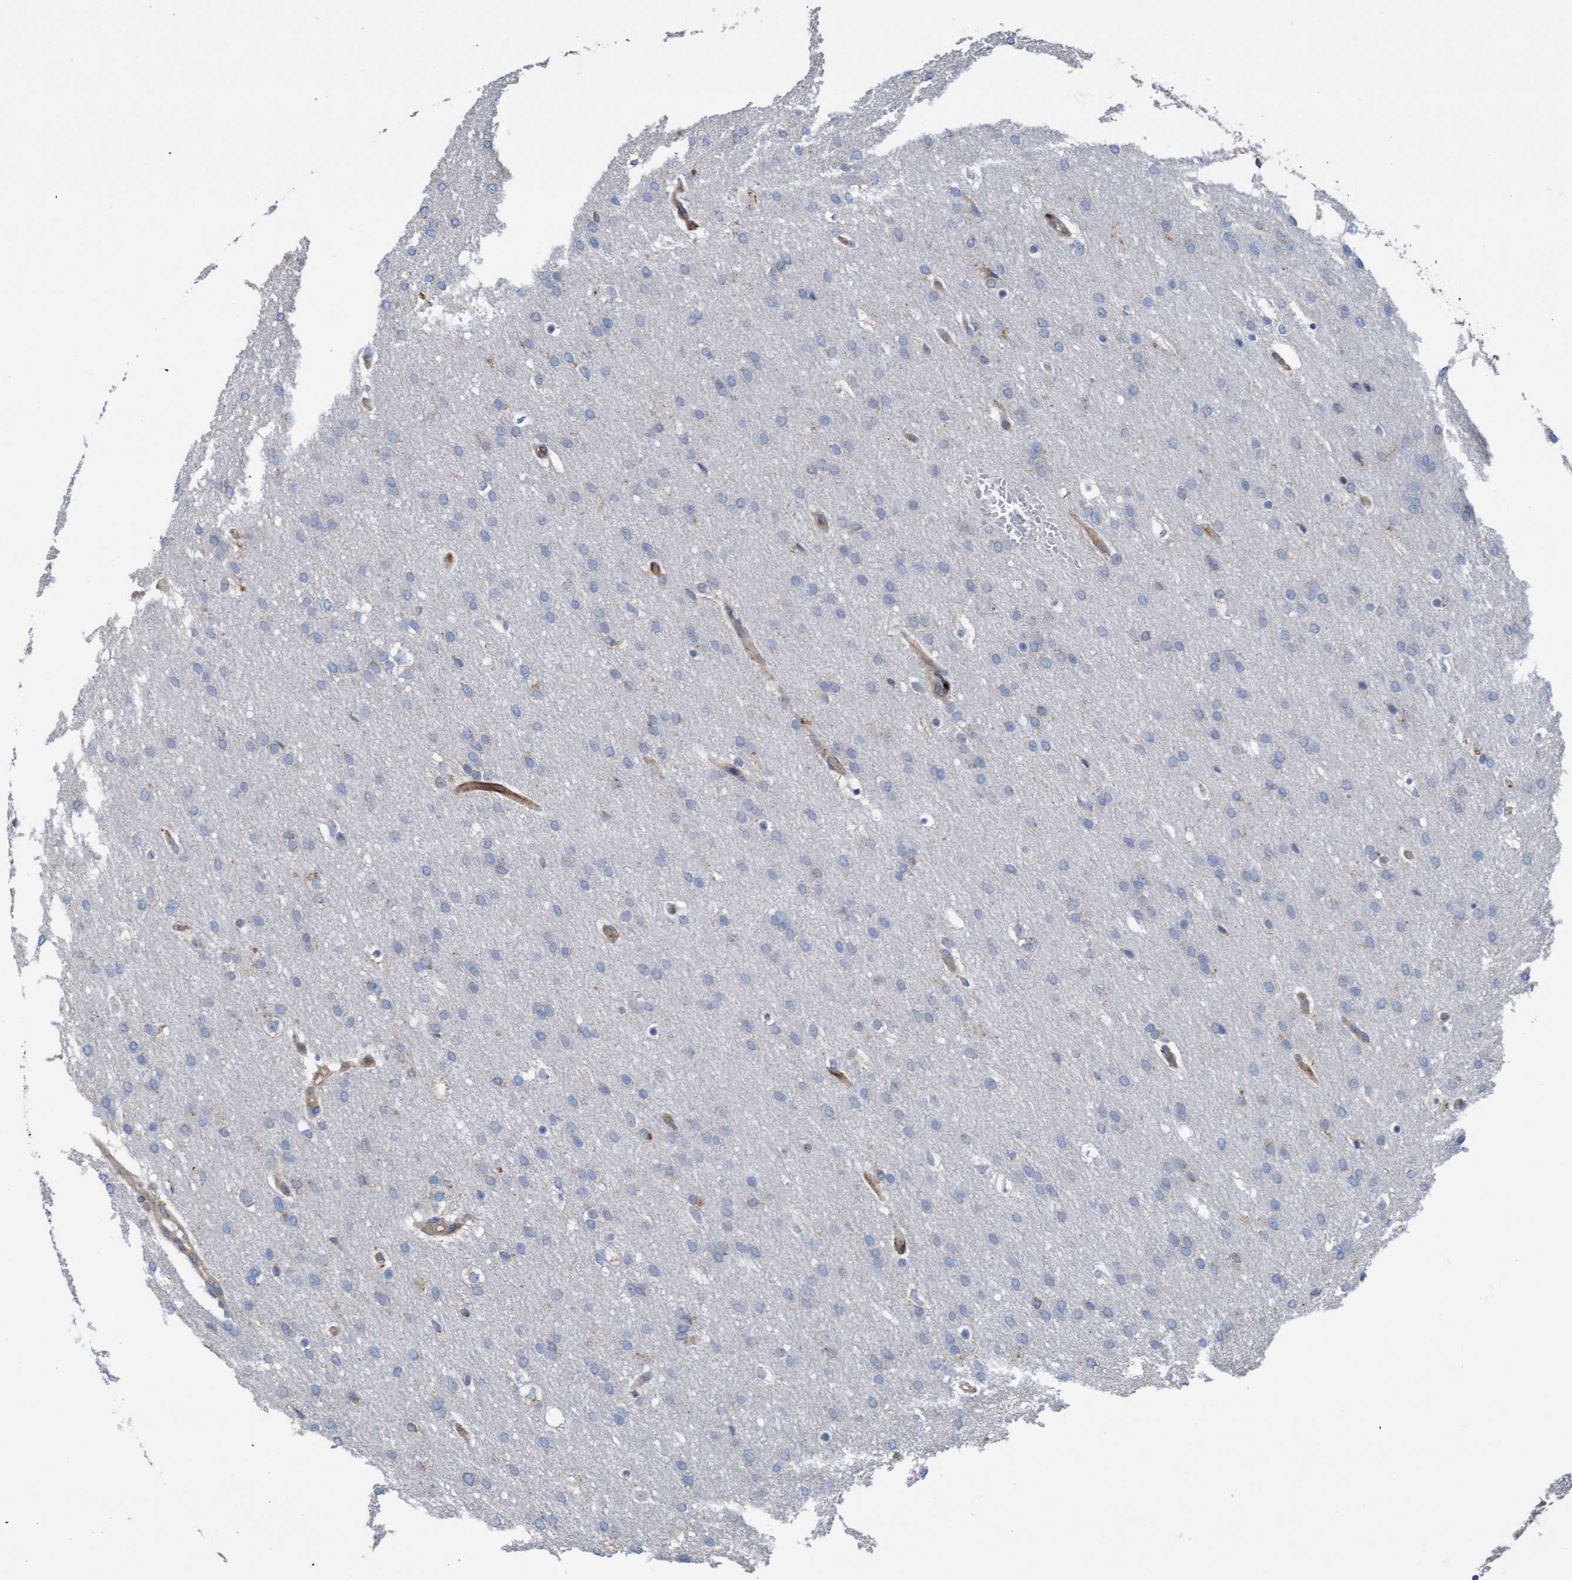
{"staining": {"intensity": "negative", "quantity": "none", "location": "none"}, "tissue": "glioma", "cell_type": "Tumor cells", "image_type": "cancer", "snomed": [{"axis": "morphology", "description": "Glioma, malignant, Low grade"}, {"axis": "topography", "description": "Brain"}], "caption": "This is an IHC histopathology image of low-grade glioma (malignant). There is no staining in tumor cells.", "gene": "KLHL26", "patient": {"sex": "female", "age": 37}}